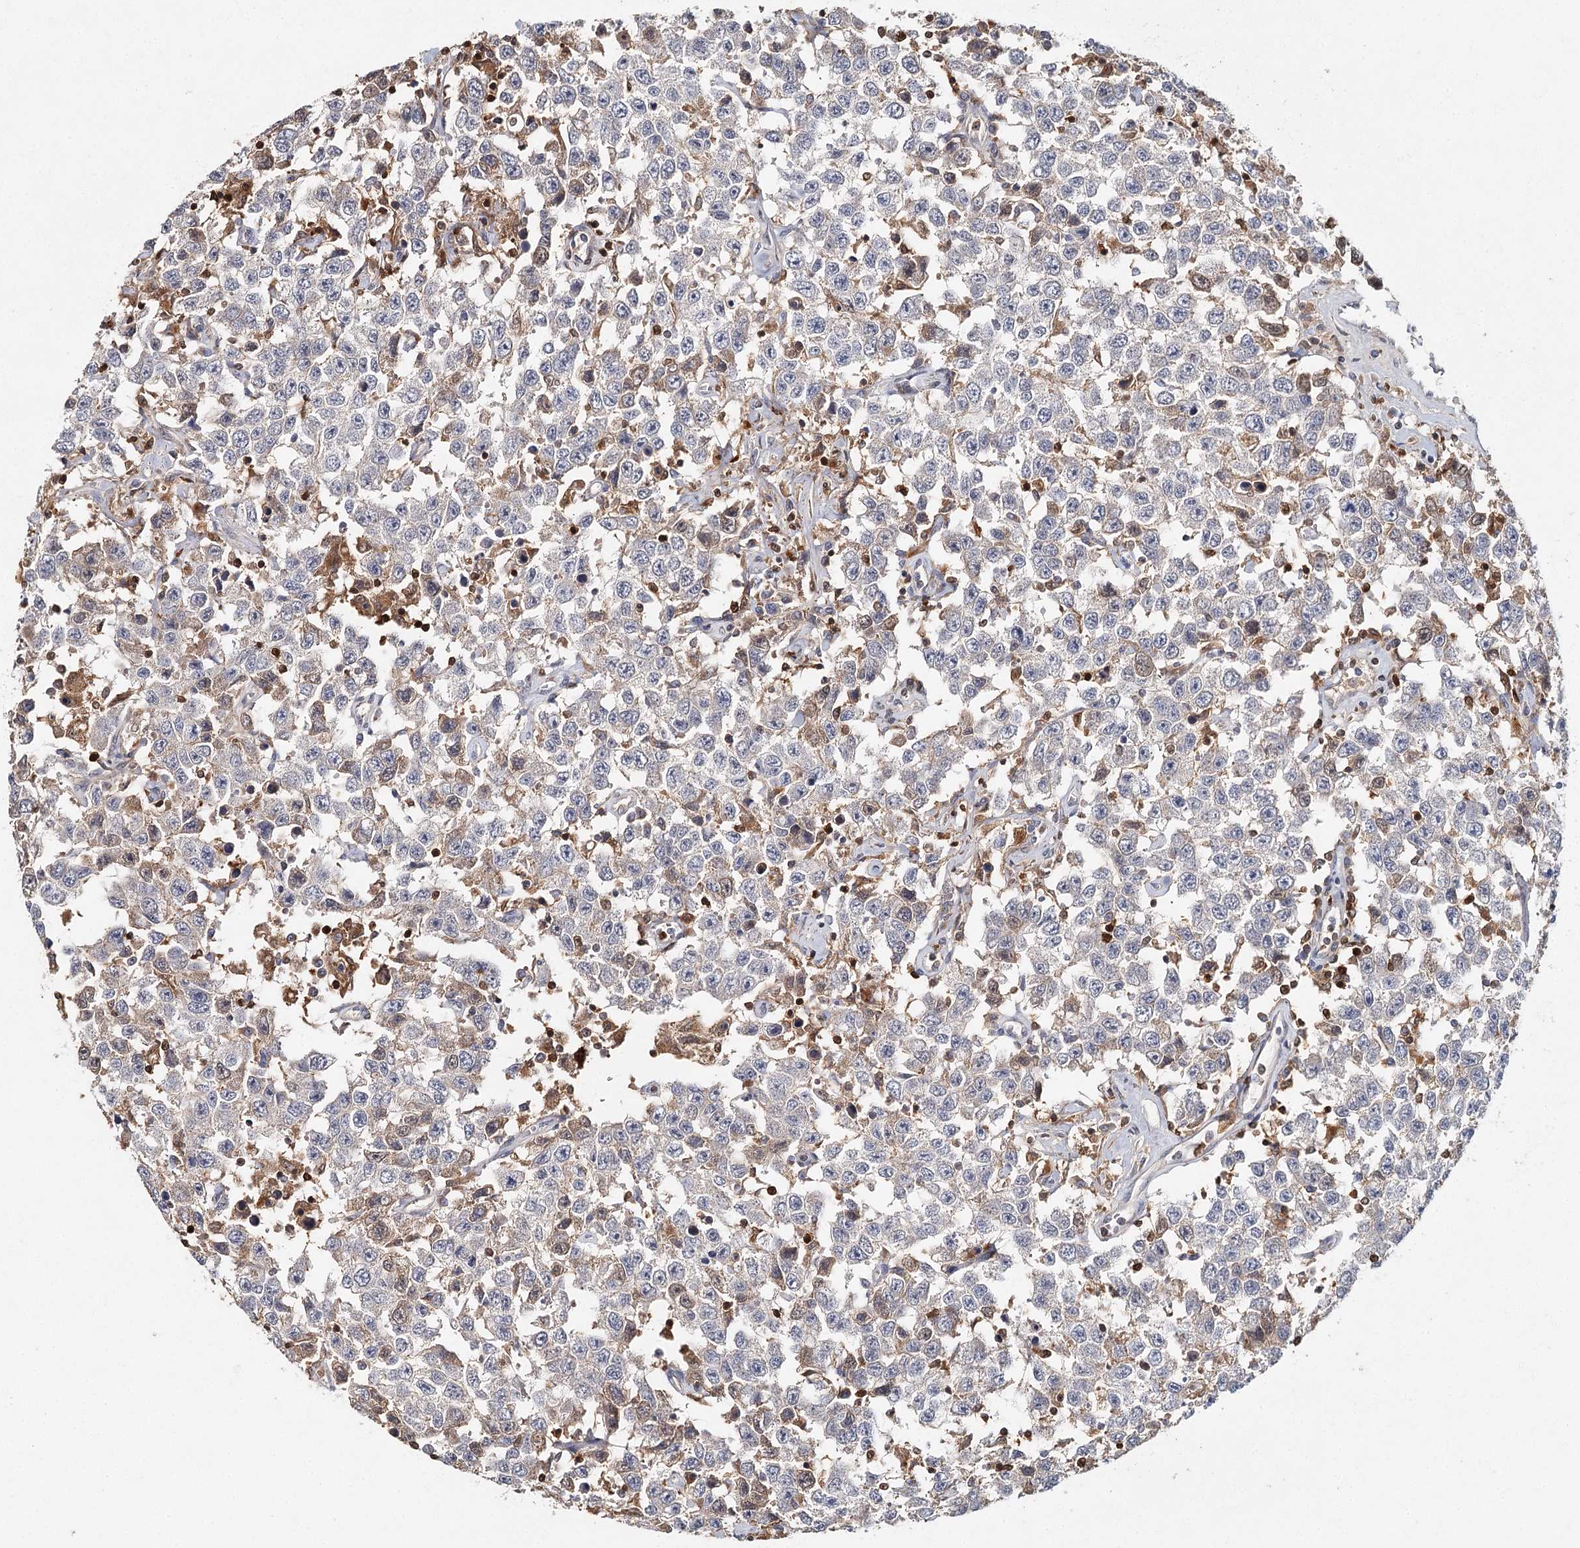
{"staining": {"intensity": "weak", "quantity": "25%-75%", "location": "cytoplasmic/membranous"}, "tissue": "testis cancer", "cell_type": "Tumor cells", "image_type": "cancer", "snomed": [{"axis": "morphology", "description": "Seminoma, NOS"}, {"axis": "topography", "description": "Testis"}], "caption": "This is an image of immunohistochemistry (IHC) staining of seminoma (testis), which shows weak expression in the cytoplasmic/membranous of tumor cells.", "gene": "SLC41A2", "patient": {"sex": "male", "age": 41}}